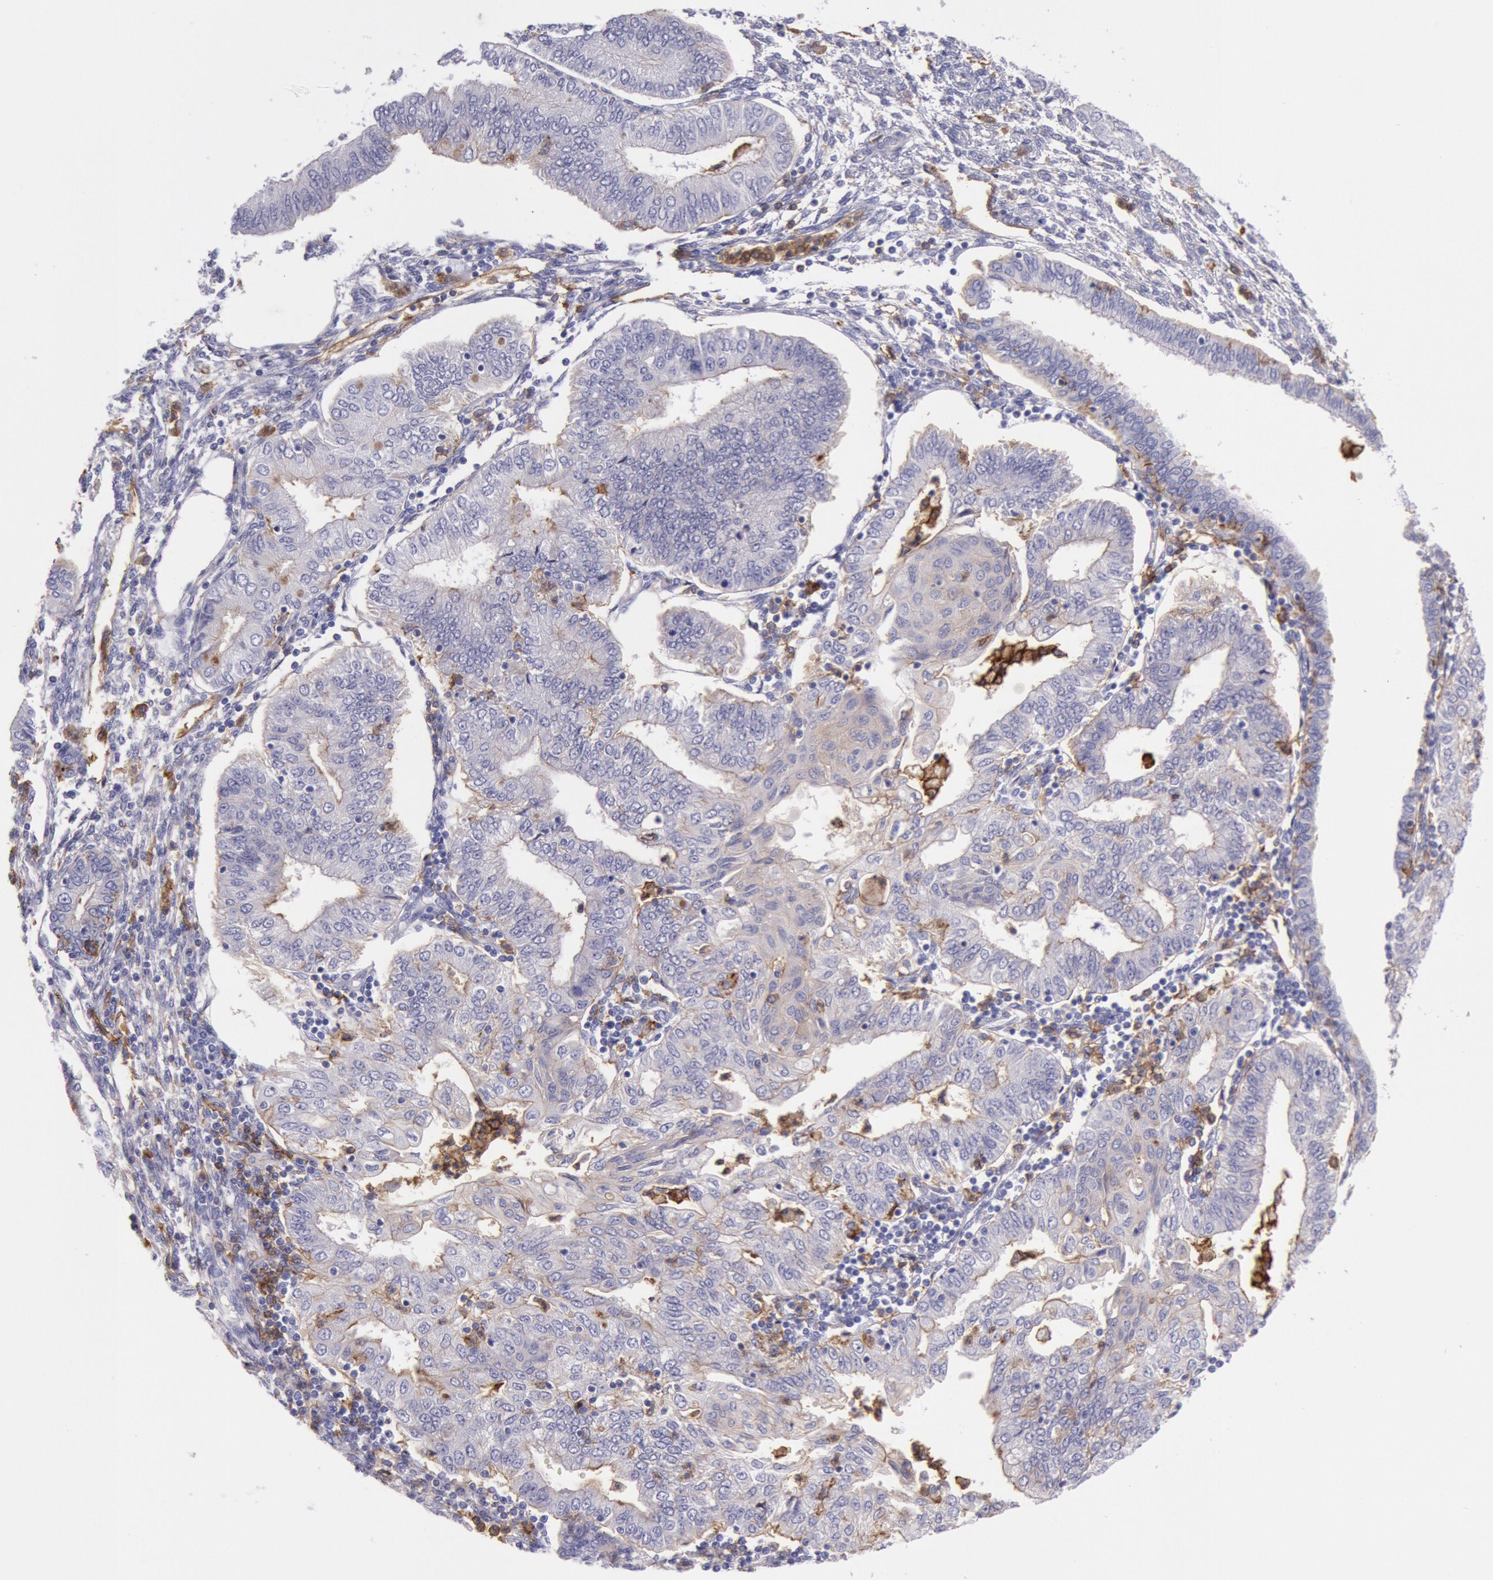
{"staining": {"intensity": "negative", "quantity": "none", "location": "none"}, "tissue": "endometrial cancer", "cell_type": "Tumor cells", "image_type": "cancer", "snomed": [{"axis": "morphology", "description": "Adenocarcinoma, NOS"}, {"axis": "topography", "description": "Endometrium"}], "caption": "An image of human endometrial cancer is negative for staining in tumor cells.", "gene": "LYN", "patient": {"sex": "female", "age": 51}}